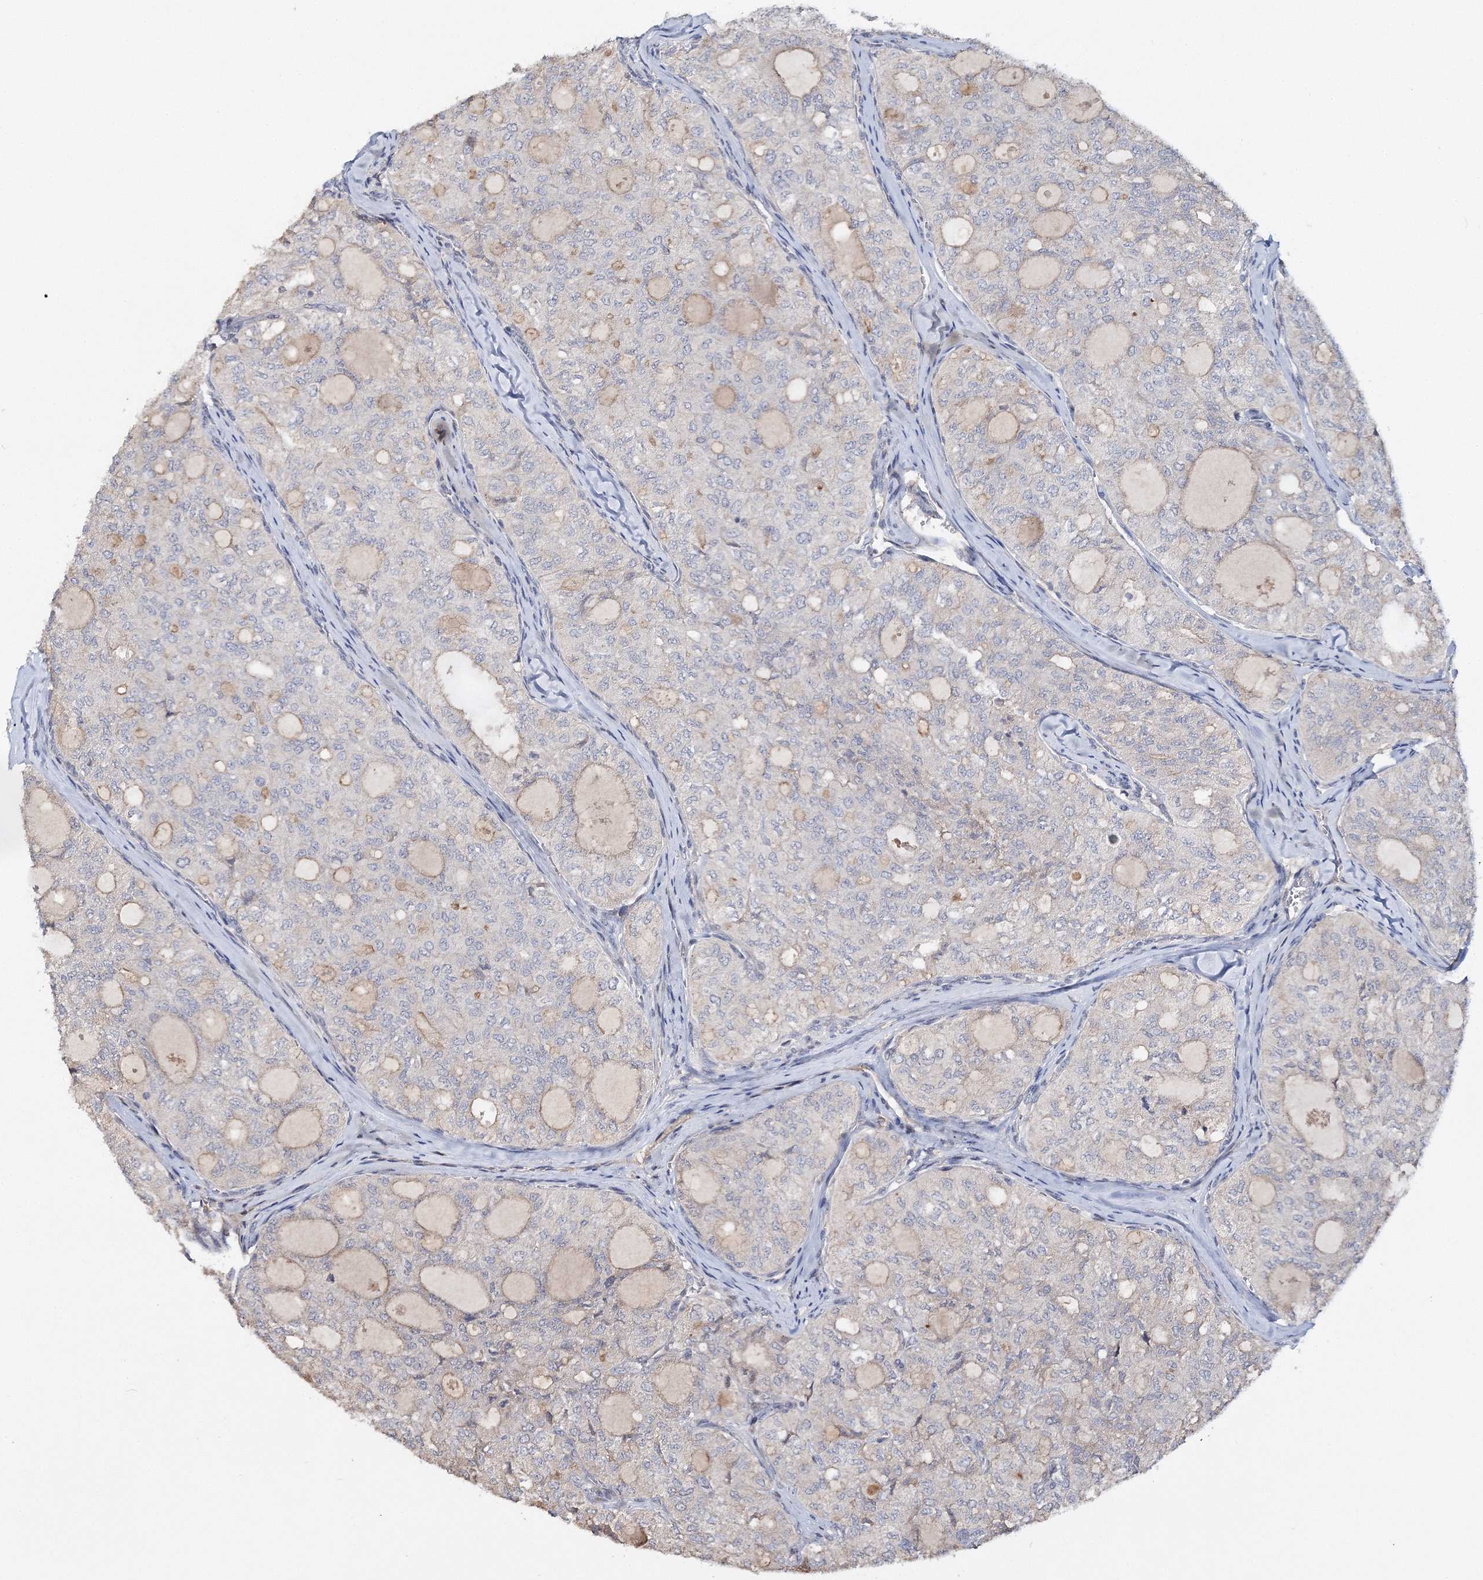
{"staining": {"intensity": "negative", "quantity": "none", "location": "none"}, "tissue": "thyroid cancer", "cell_type": "Tumor cells", "image_type": "cancer", "snomed": [{"axis": "morphology", "description": "Follicular adenoma carcinoma, NOS"}, {"axis": "topography", "description": "Thyroid gland"}], "caption": "IHC photomicrograph of neoplastic tissue: human thyroid cancer stained with DAB (3,3'-diaminobenzidine) exhibits no significant protein positivity in tumor cells.", "gene": "GJB5", "patient": {"sex": "male", "age": 75}}